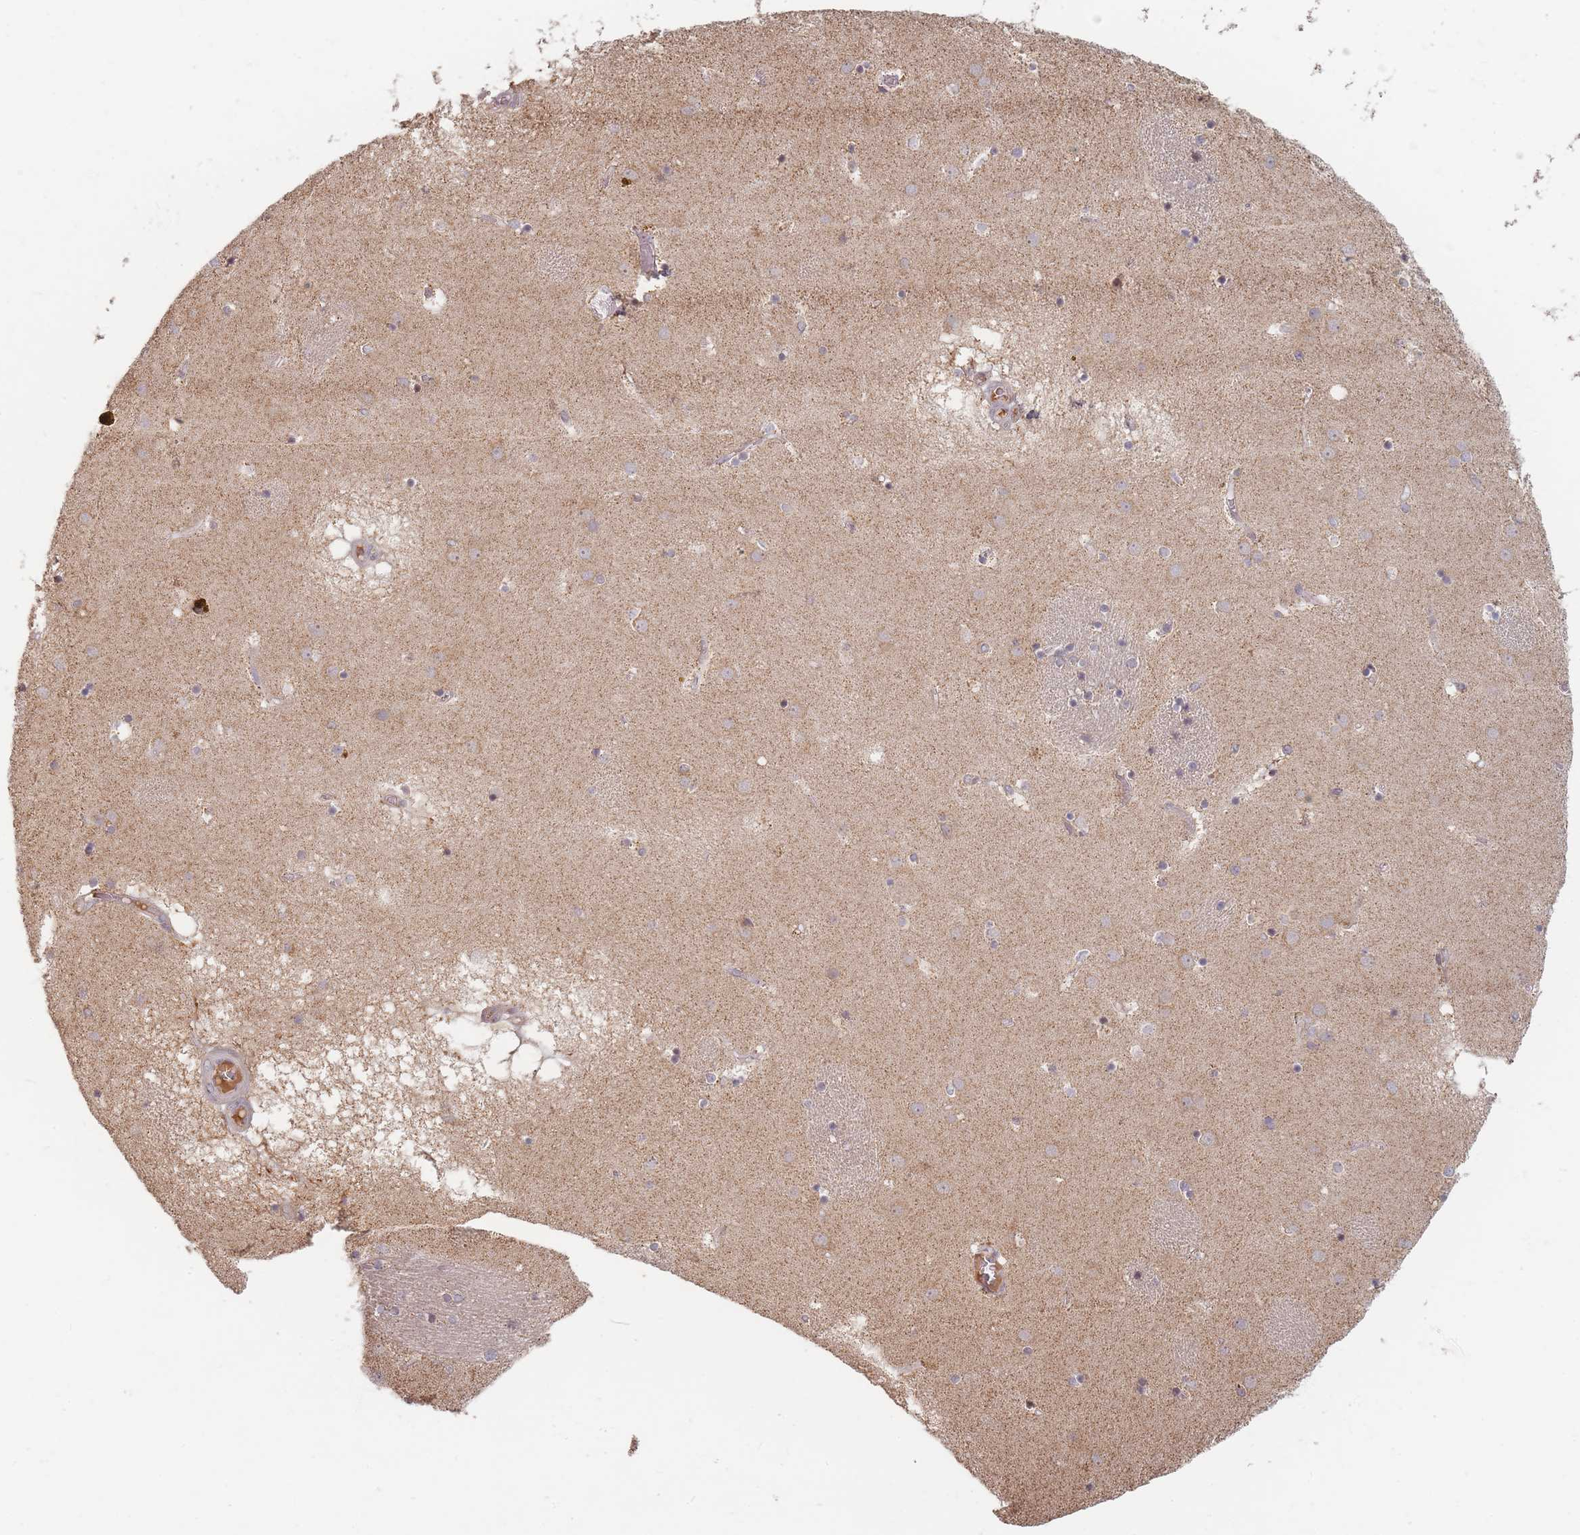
{"staining": {"intensity": "weak", "quantity": "<25%", "location": "cytoplasmic/membranous"}, "tissue": "caudate", "cell_type": "Glial cells", "image_type": "normal", "snomed": [{"axis": "morphology", "description": "Normal tissue, NOS"}, {"axis": "topography", "description": "Lateral ventricle wall"}], "caption": "Immunohistochemical staining of normal caudate demonstrates no significant expression in glial cells.", "gene": "OR2M4", "patient": {"sex": "male", "age": 70}}